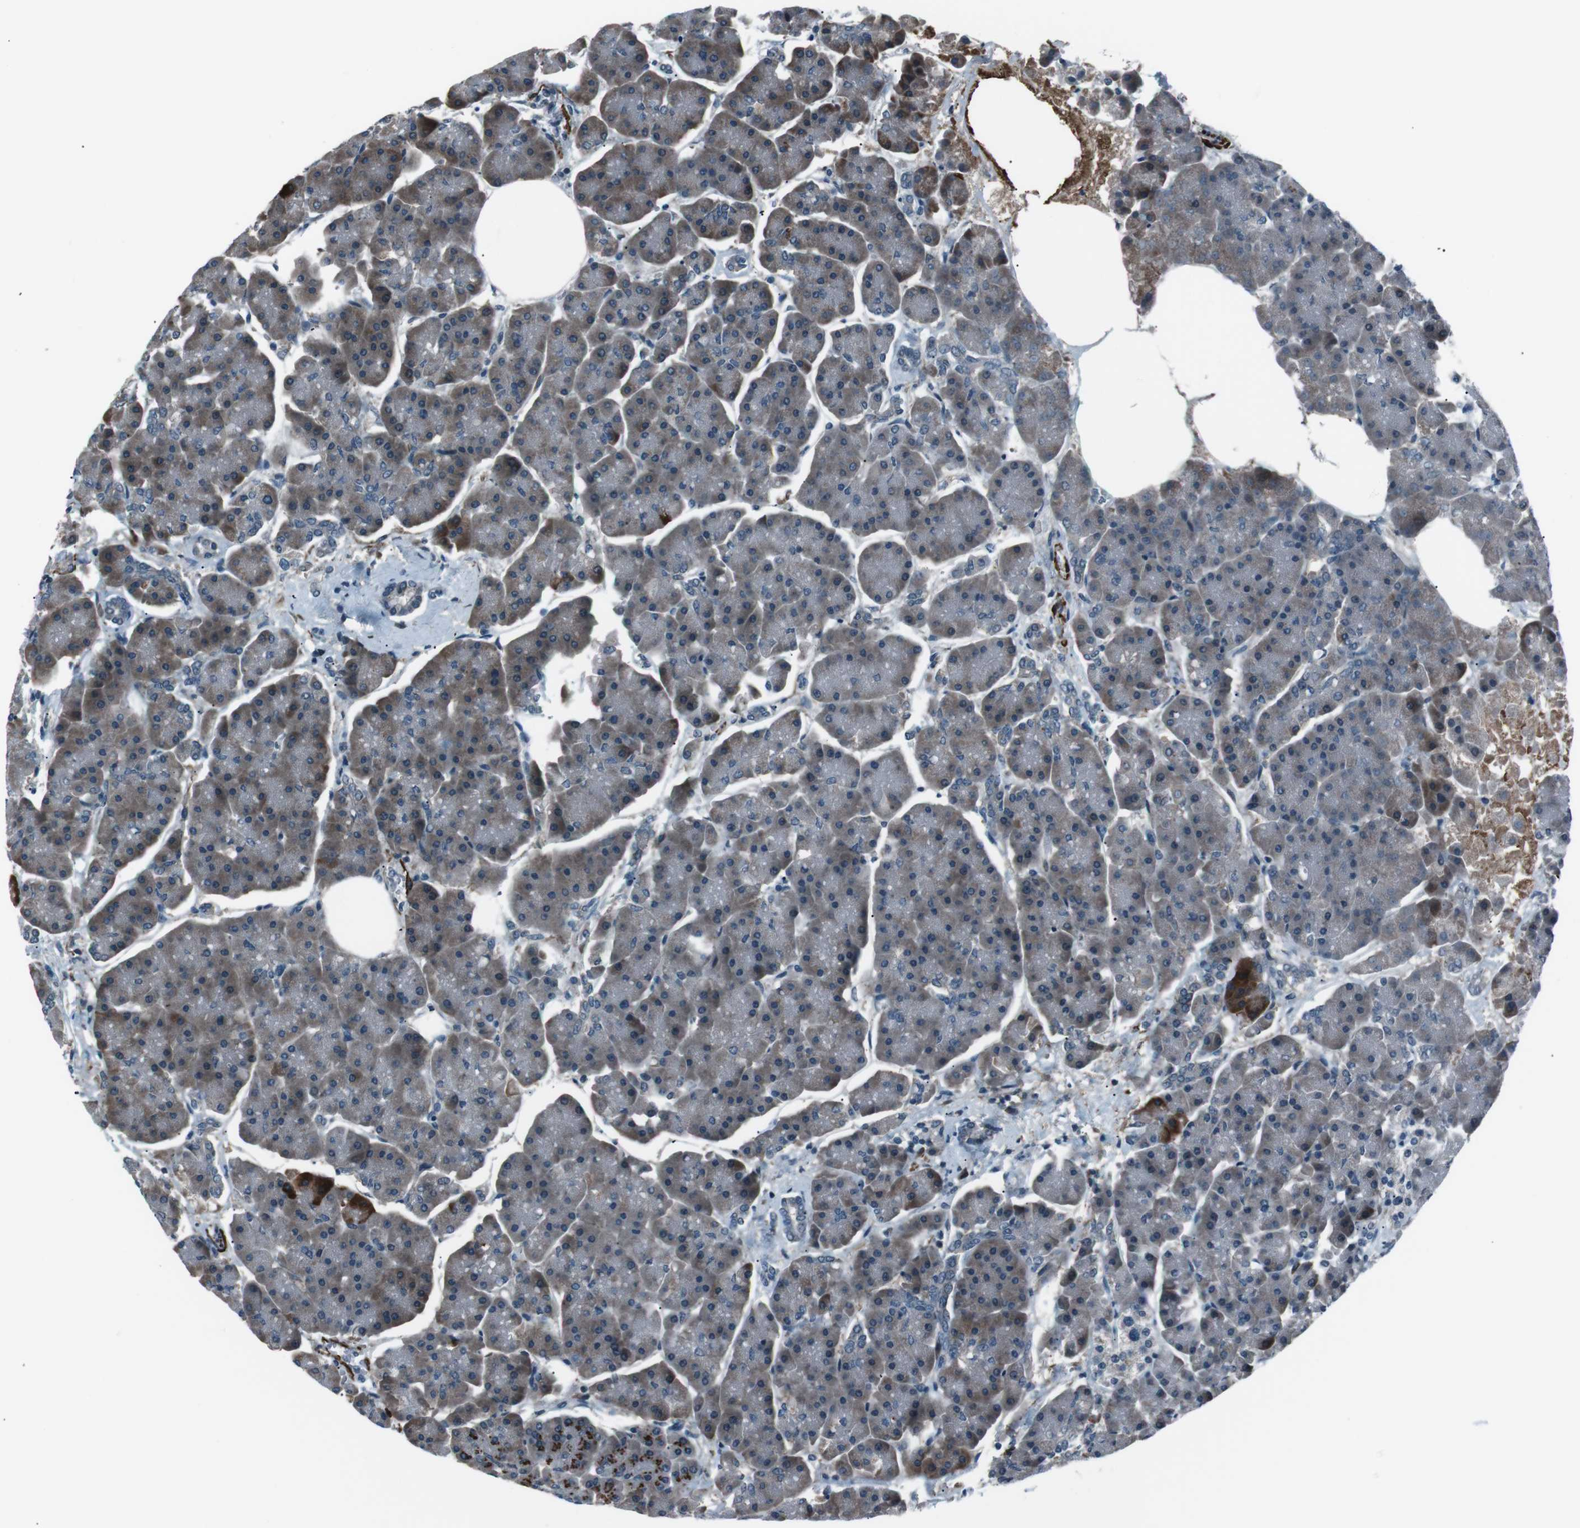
{"staining": {"intensity": "strong", "quantity": "<25%", "location": "cytoplasmic/membranous"}, "tissue": "pancreas", "cell_type": "Exocrine glandular cells", "image_type": "normal", "snomed": [{"axis": "morphology", "description": "Normal tissue, NOS"}, {"axis": "topography", "description": "Pancreas"}], "caption": "Strong cytoplasmic/membranous protein expression is seen in approximately <25% of exocrine glandular cells in pancreas. The staining was performed using DAB, with brown indicating positive protein expression. Nuclei are stained blue with hematoxylin.", "gene": "PDLIM5", "patient": {"sex": "female", "age": 70}}